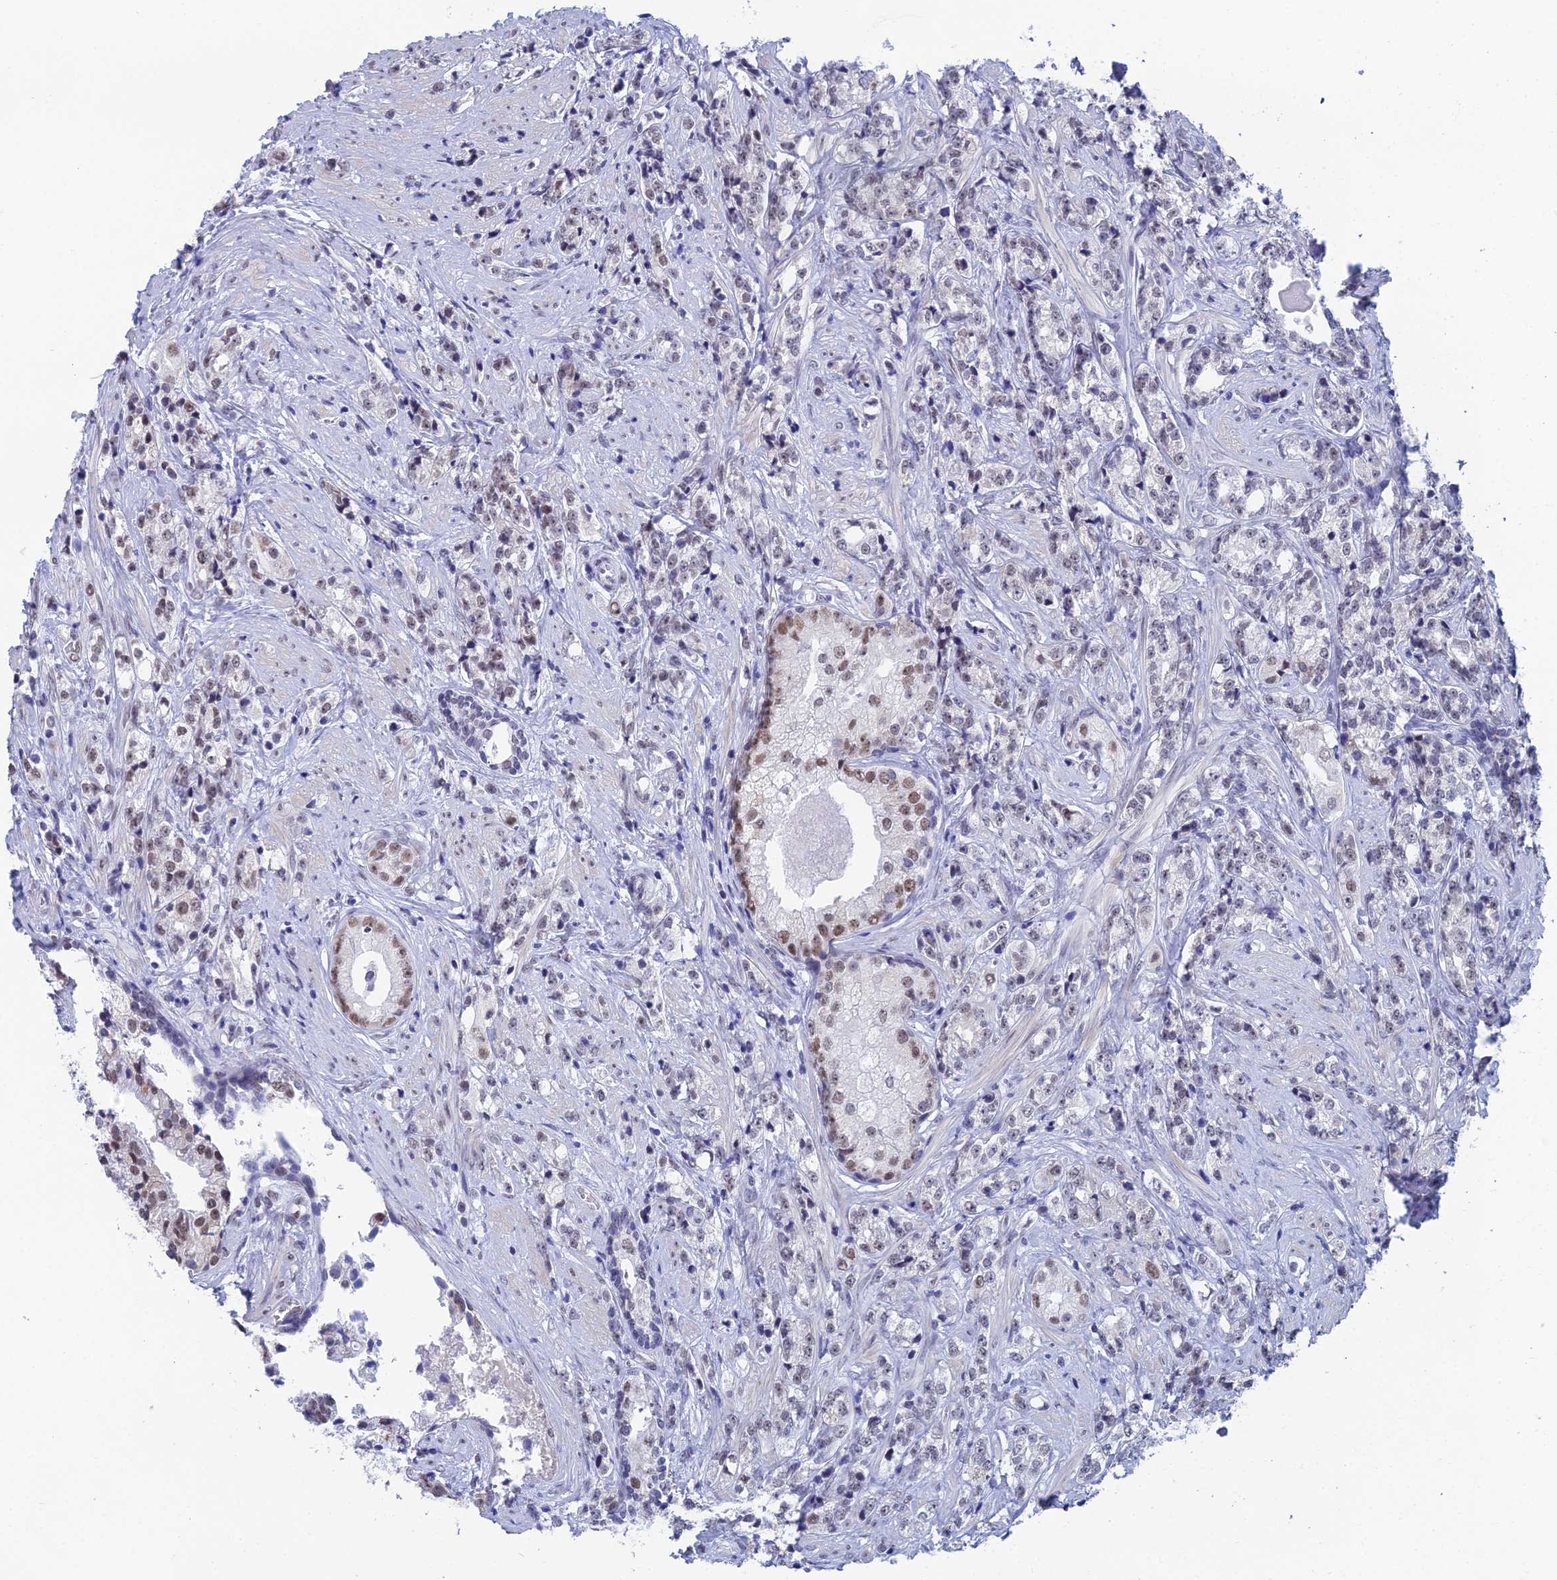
{"staining": {"intensity": "moderate", "quantity": "<25%", "location": "nuclear"}, "tissue": "prostate cancer", "cell_type": "Tumor cells", "image_type": "cancer", "snomed": [{"axis": "morphology", "description": "Adenocarcinoma, High grade"}, {"axis": "topography", "description": "Prostate"}], "caption": "A high-resolution image shows immunohistochemistry (IHC) staining of prostate adenocarcinoma (high-grade), which reveals moderate nuclear positivity in about <25% of tumor cells. Nuclei are stained in blue.", "gene": "NABP2", "patient": {"sex": "male", "age": 69}}